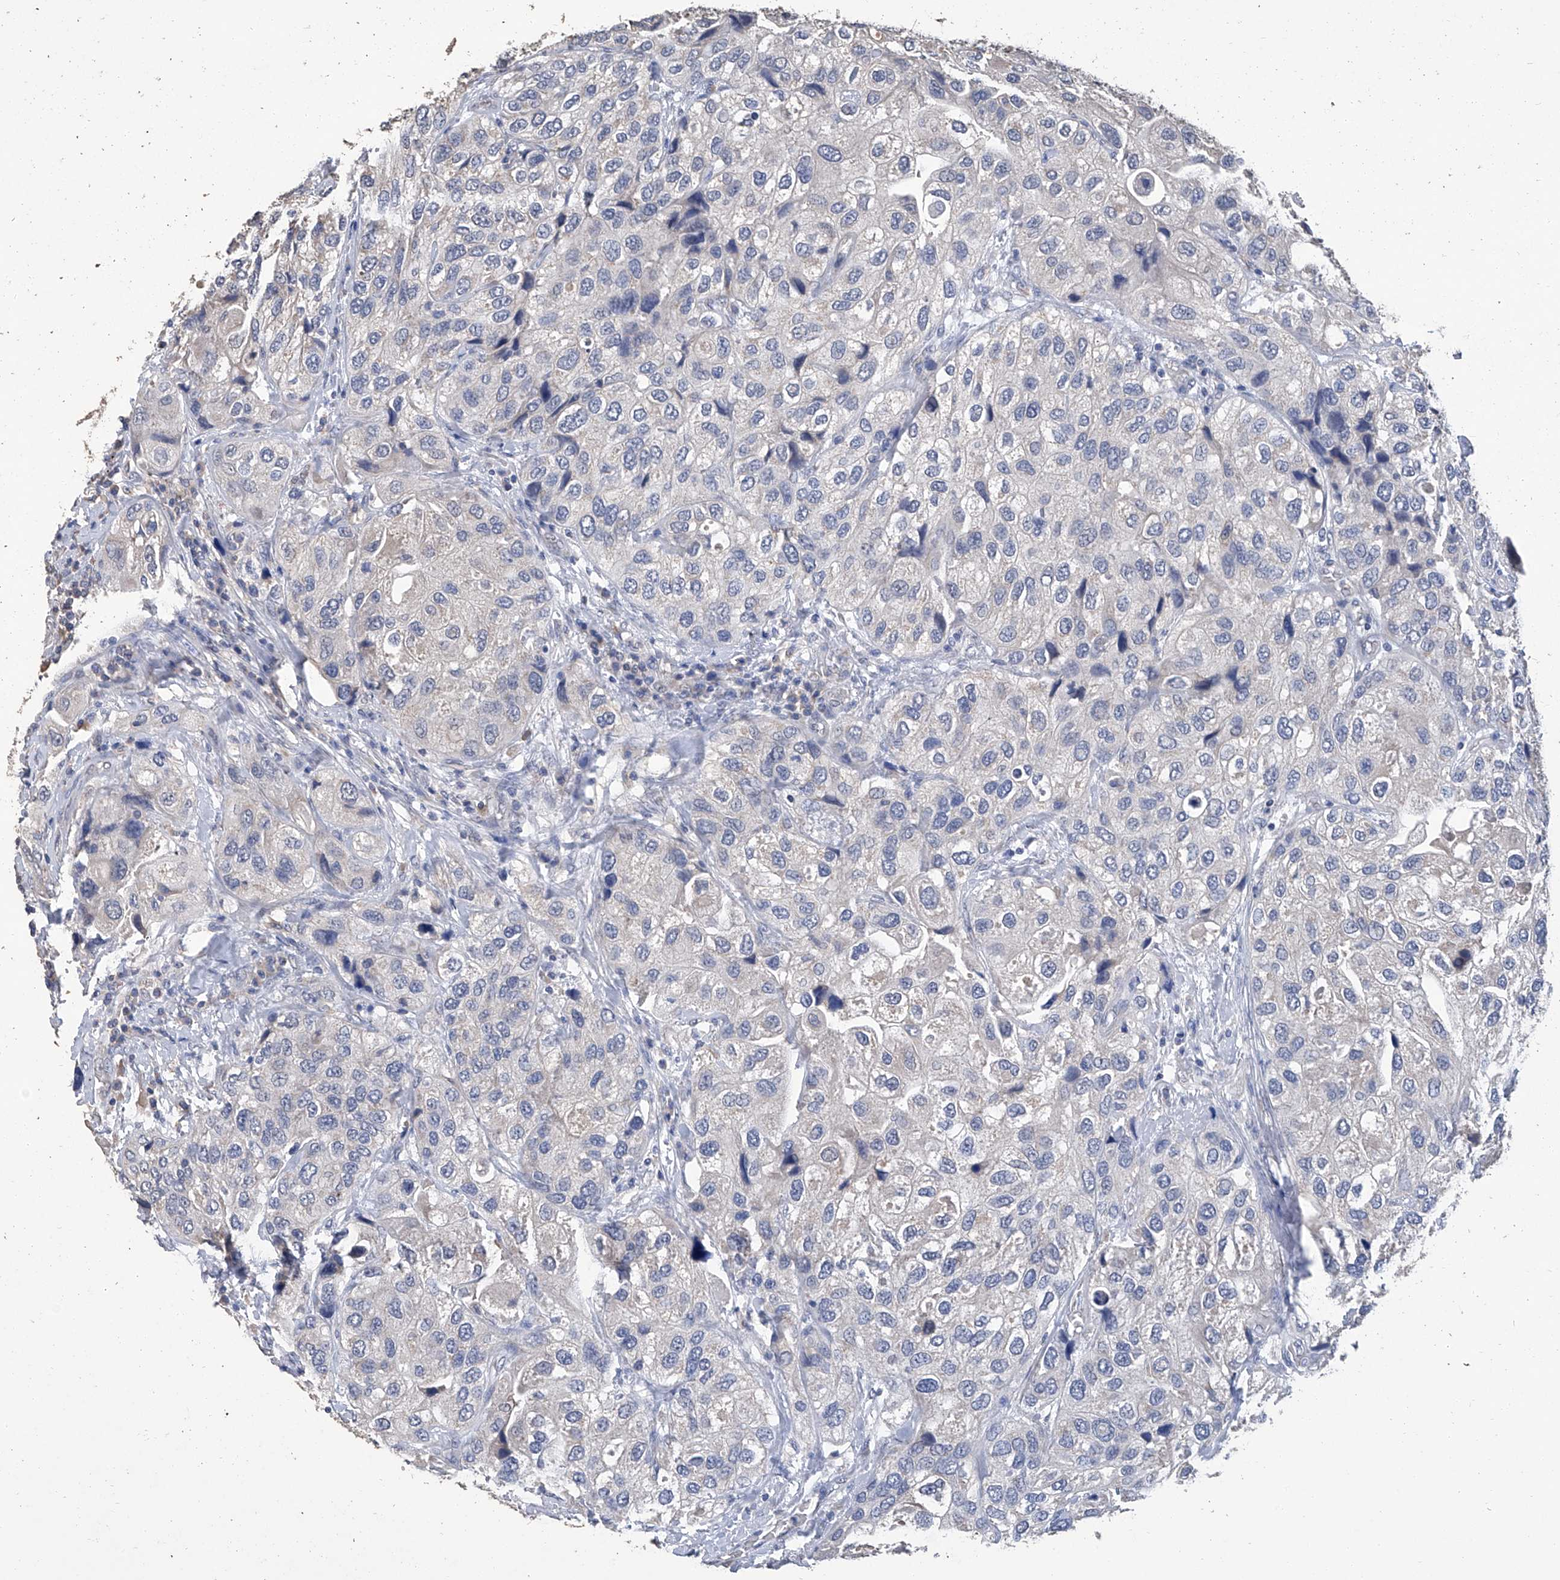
{"staining": {"intensity": "negative", "quantity": "none", "location": "none"}, "tissue": "urothelial cancer", "cell_type": "Tumor cells", "image_type": "cancer", "snomed": [{"axis": "morphology", "description": "Urothelial carcinoma, High grade"}, {"axis": "topography", "description": "Urinary bladder"}], "caption": "The immunohistochemistry micrograph has no significant expression in tumor cells of urothelial carcinoma (high-grade) tissue.", "gene": "GPT", "patient": {"sex": "female", "age": 64}}